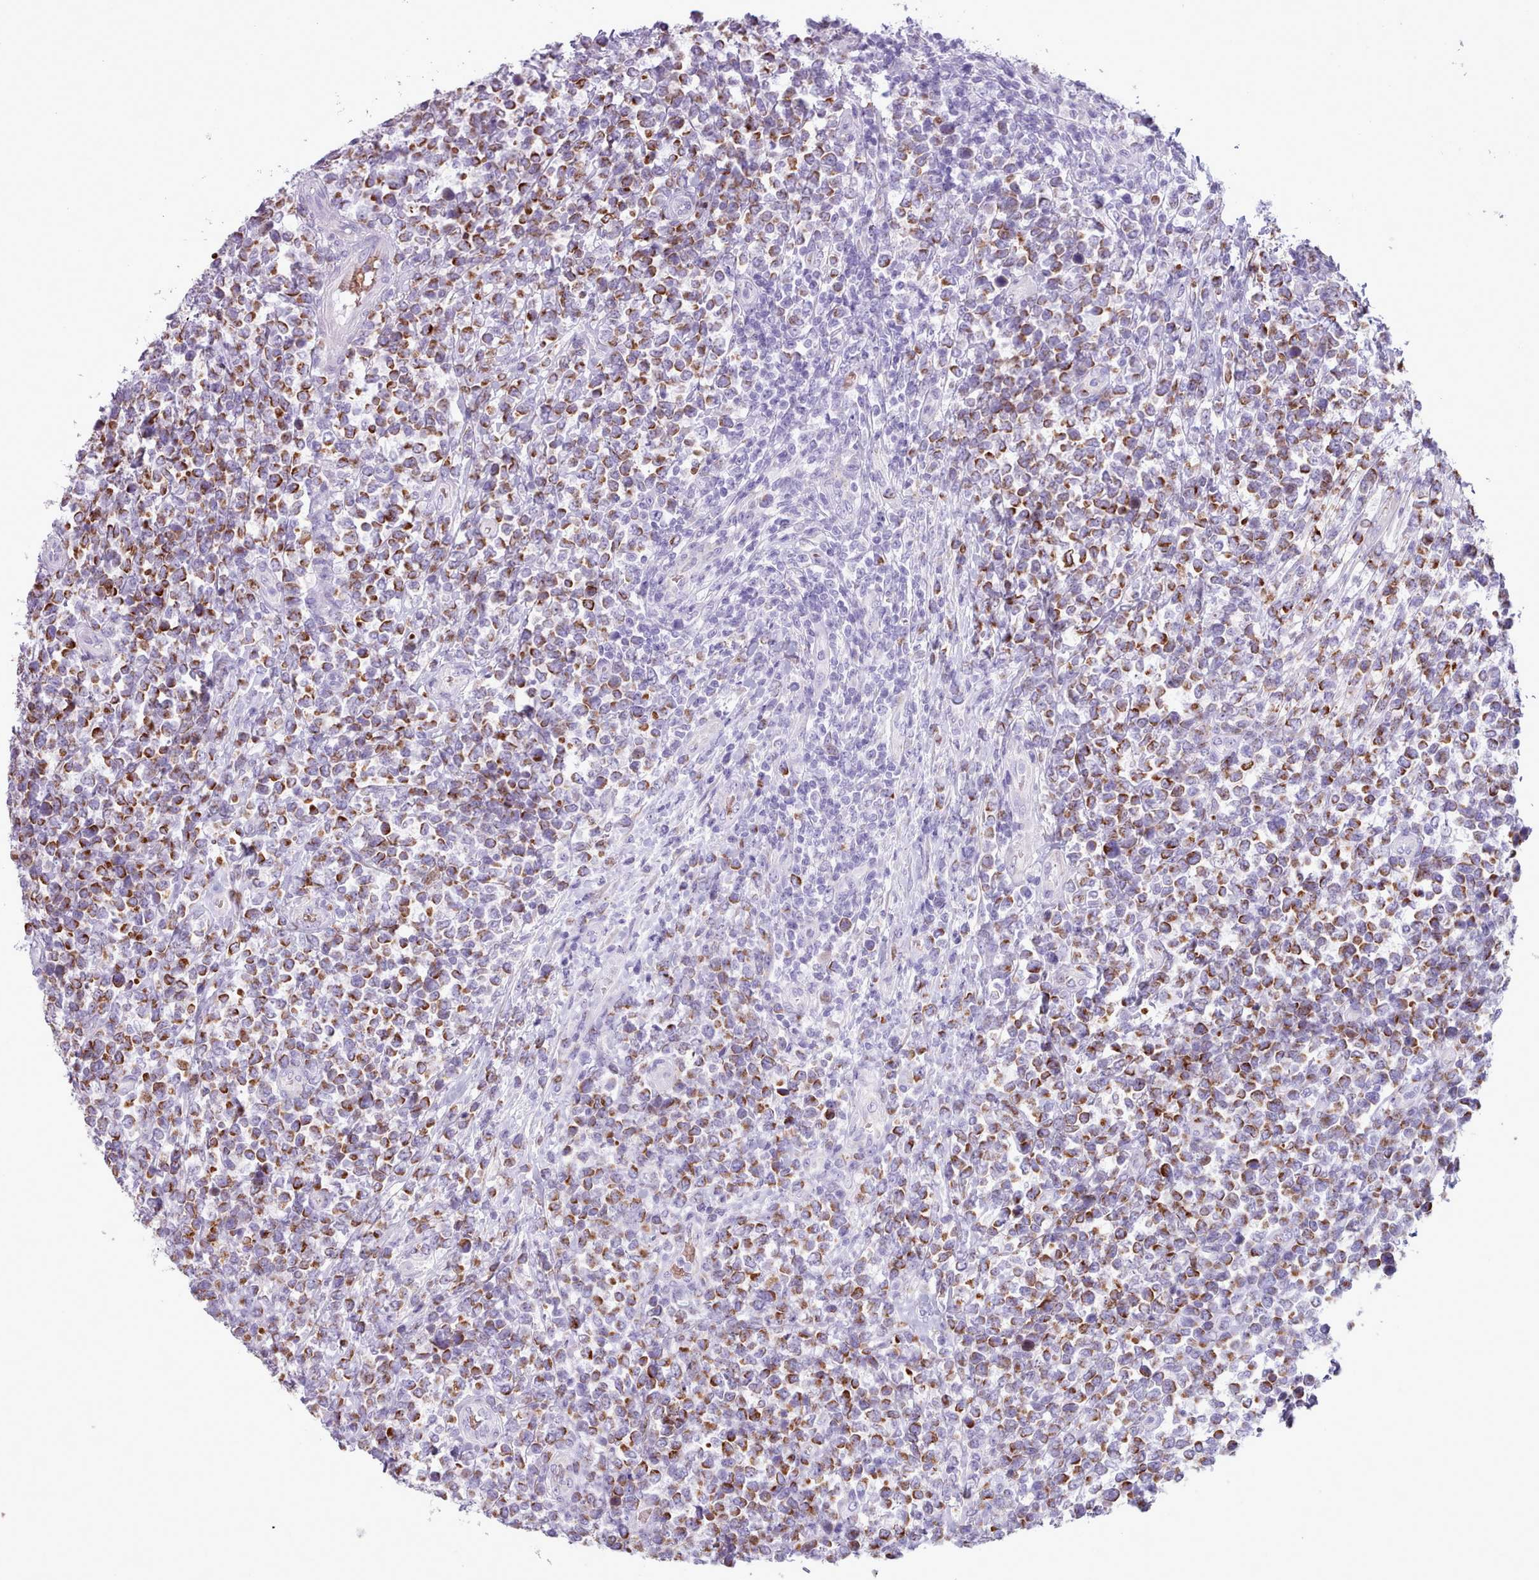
{"staining": {"intensity": "moderate", "quantity": ">75%", "location": "cytoplasmic/membranous"}, "tissue": "lymphoma", "cell_type": "Tumor cells", "image_type": "cancer", "snomed": [{"axis": "morphology", "description": "Malignant lymphoma, non-Hodgkin's type, High grade"}, {"axis": "topography", "description": "Soft tissue"}], "caption": "IHC (DAB) staining of human lymphoma displays moderate cytoplasmic/membranous protein expression in approximately >75% of tumor cells.", "gene": "AK4", "patient": {"sex": "female", "age": 56}}